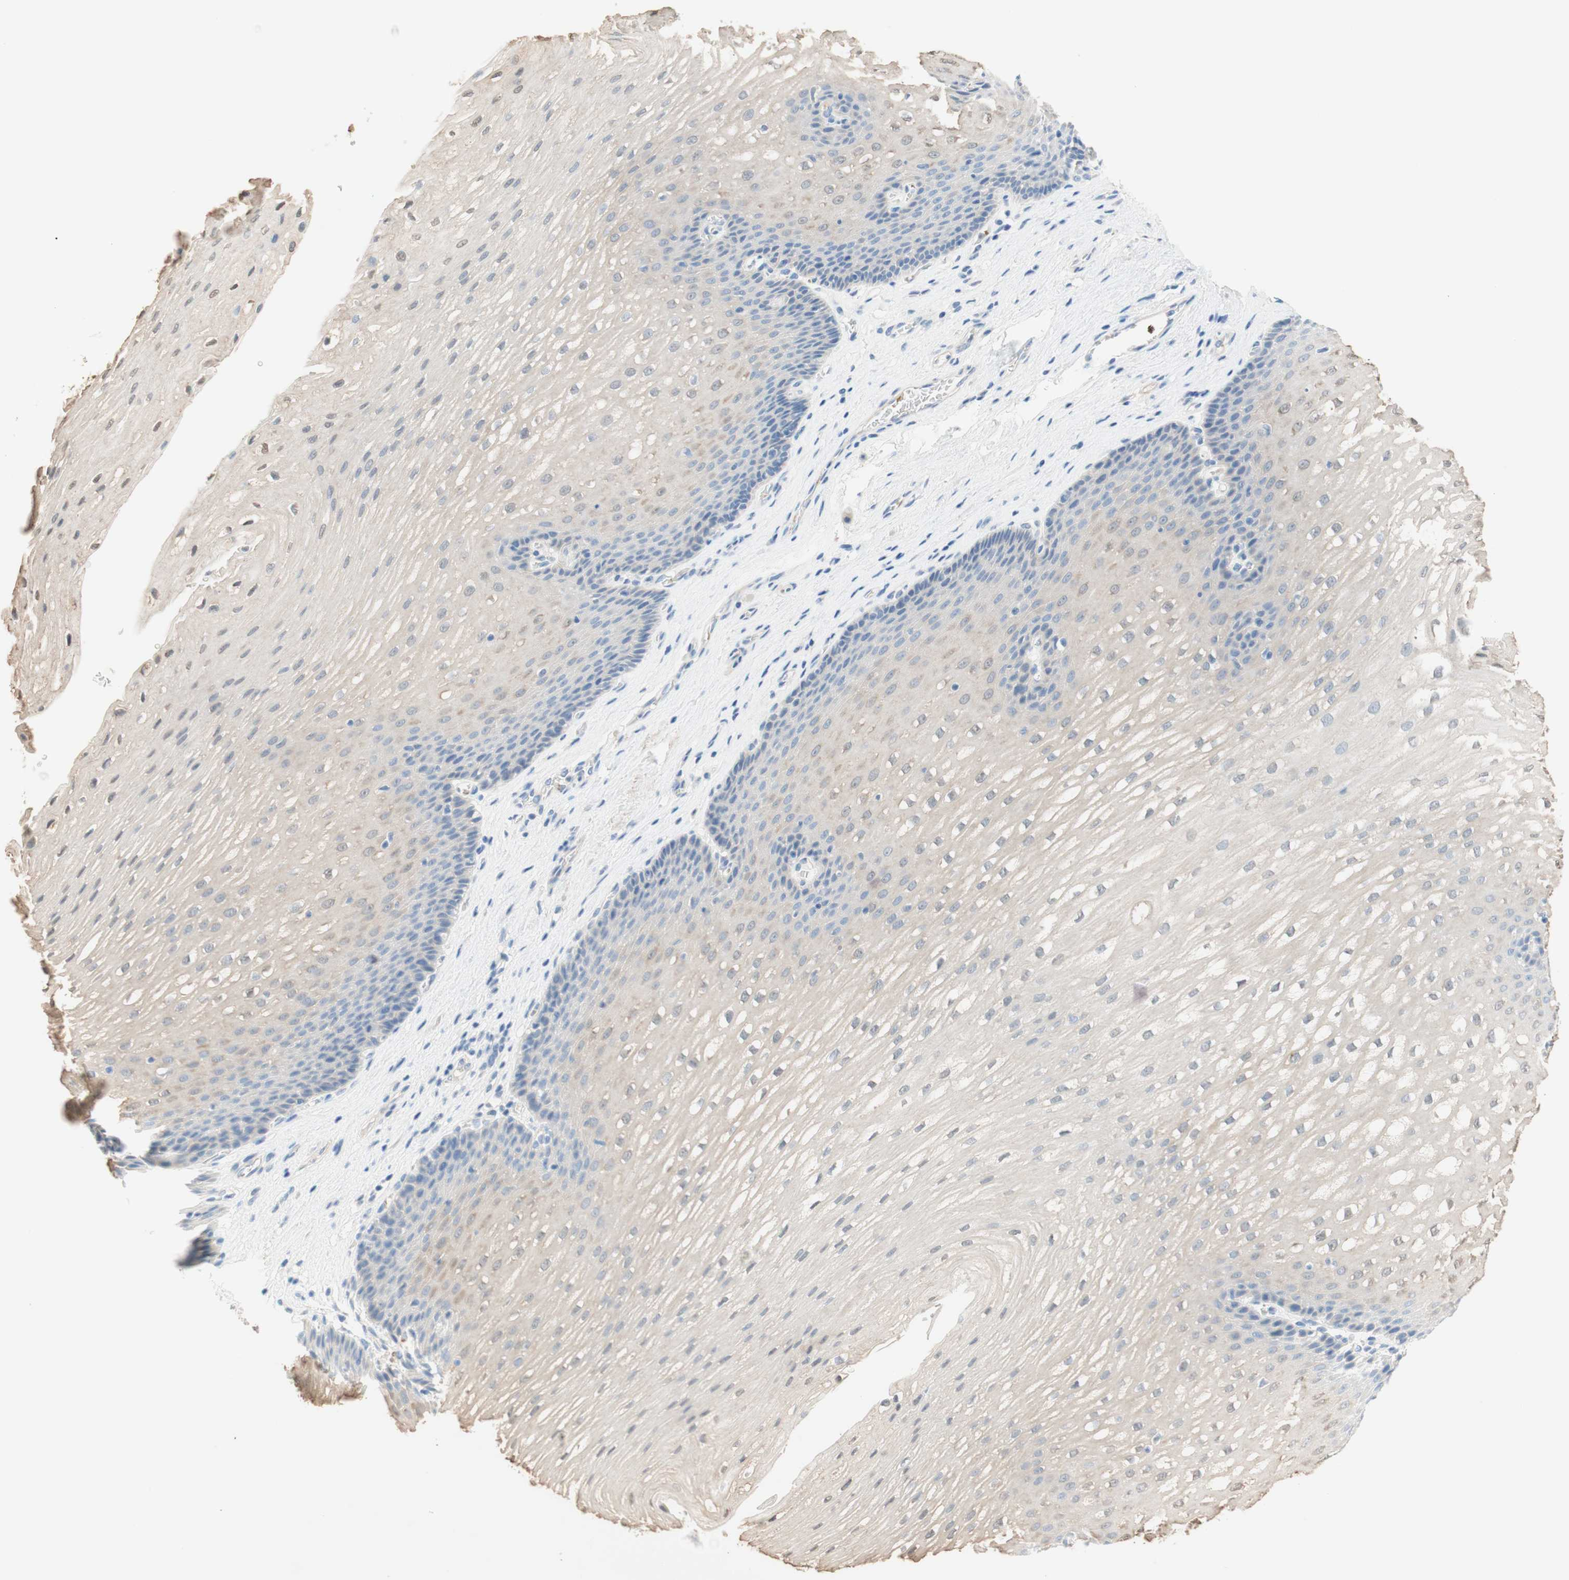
{"staining": {"intensity": "weak", "quantity": ">75%", "location": "cytoplasmic/membranous,nuclear"}, "tissue": "esophagus", "cell_type": "Squamous epithelial cells", "image_type": "normal", "snomed": [{"axis": "morphology", "description": "Normal tissue, NOS"}, {"axis": "topography", "description": "Esophagus"}], "caption": "Immunohistochemical staining of benign human esophagus demonstrates low levels of weak cytoplasmic/membranous,nuclear positivity in approximately >75% of squamous epithelial cells. (DAB IHC with brightfield microscopy, high magnification).", "gene": "ENTREP2", "patient": {"sex": "male", "age": 48}}